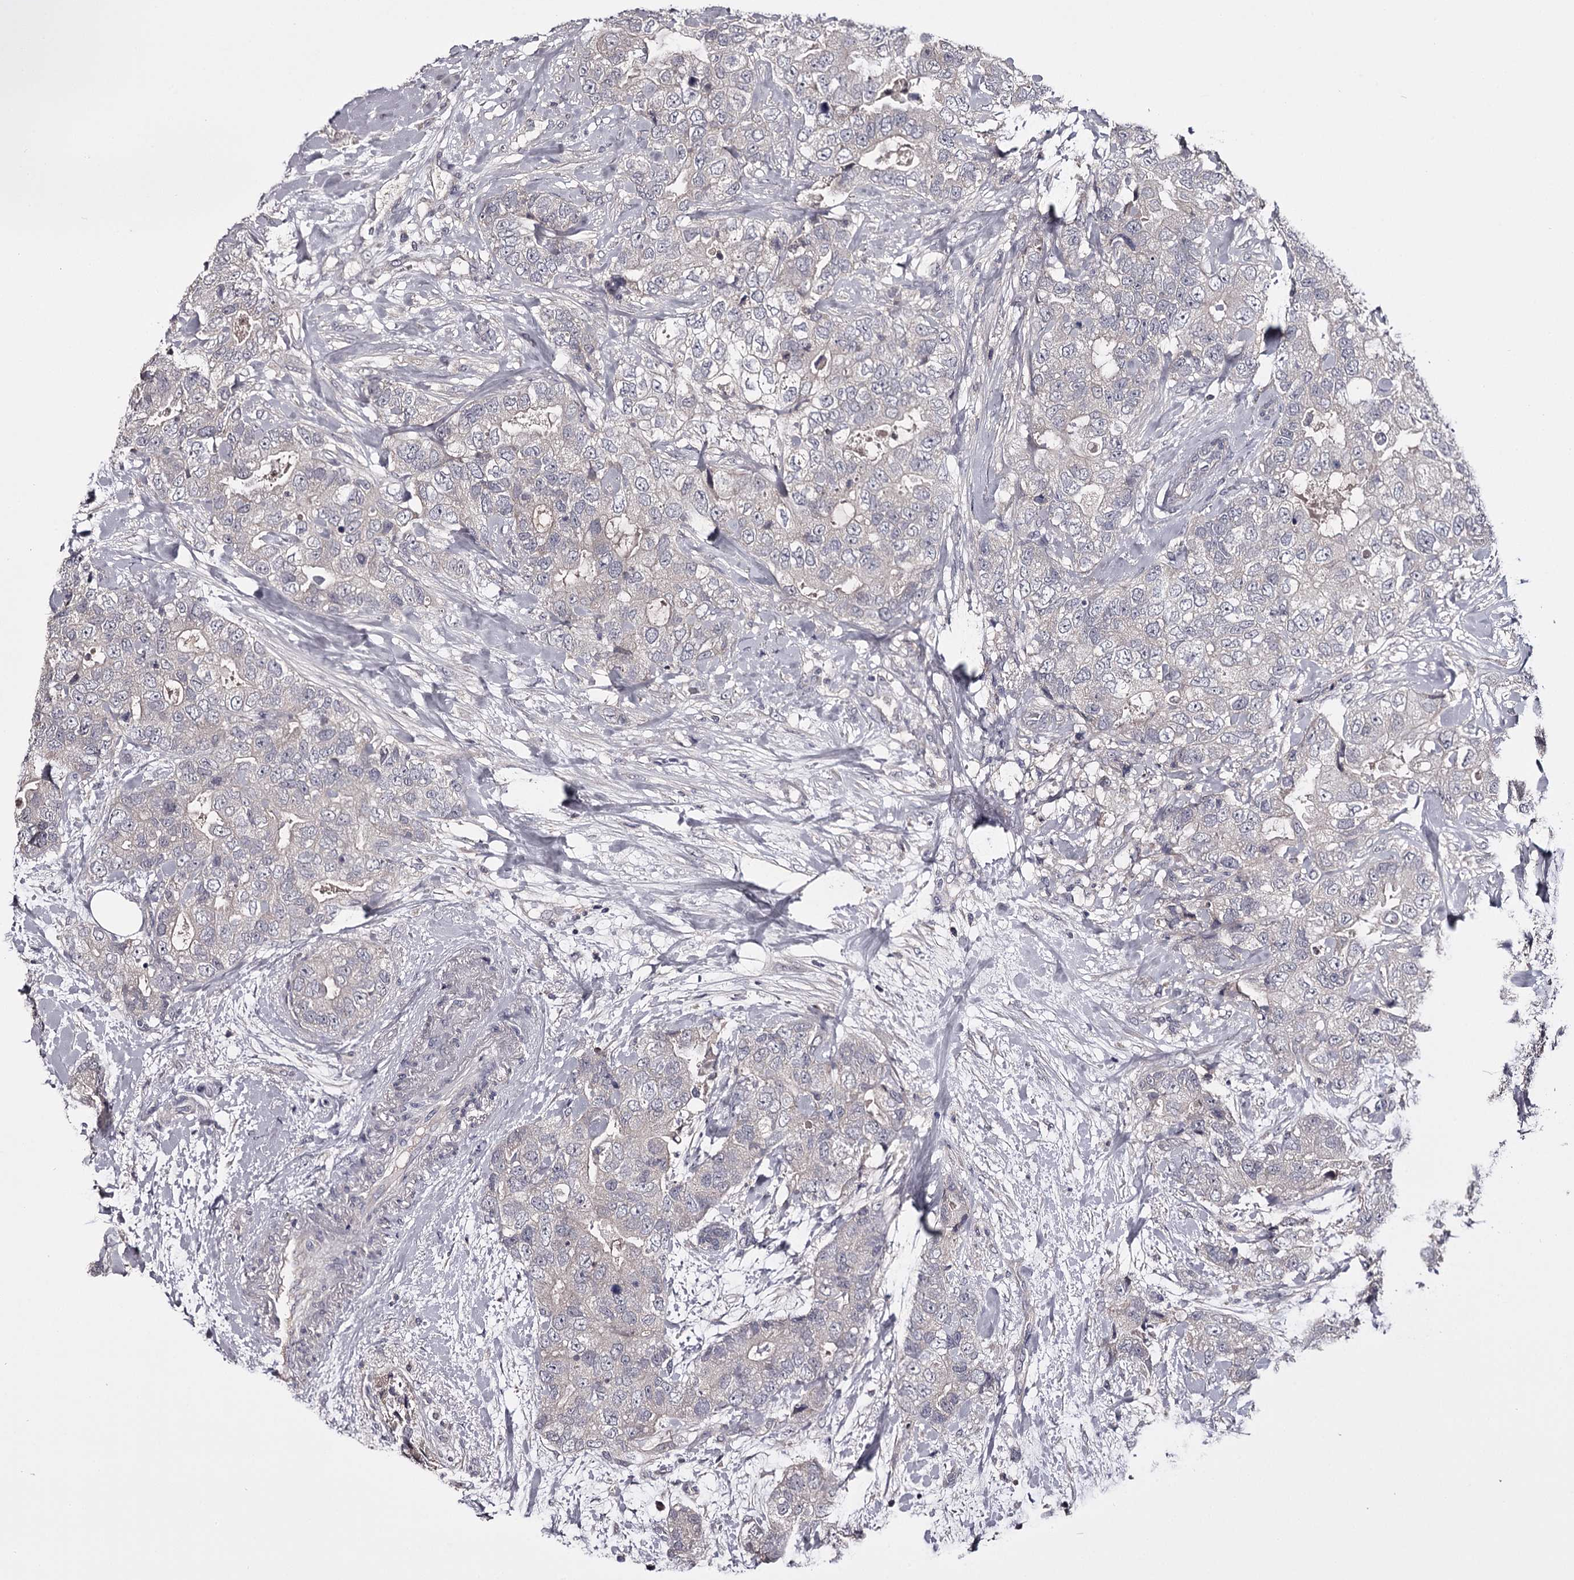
{"staining": {"intensity": "negative", "quantity": "none", "location": "none"}, "tissue": "breast cancer", "cell_type": "Tumor cells", "image_type": "cancer", "snomed": [{"axis": "morphology", "description": "Duct carcinoma"}, {"axis": "topography", "description": "Breast"}], "caption": "A high-resolution micrograph shows immunohistochemistry staining of breast cancer (intraductal carcinoma), which shows no significant expression in tumor cells.", "gene": "PRM2", "patient": {"sex": "female", "age": 62}}